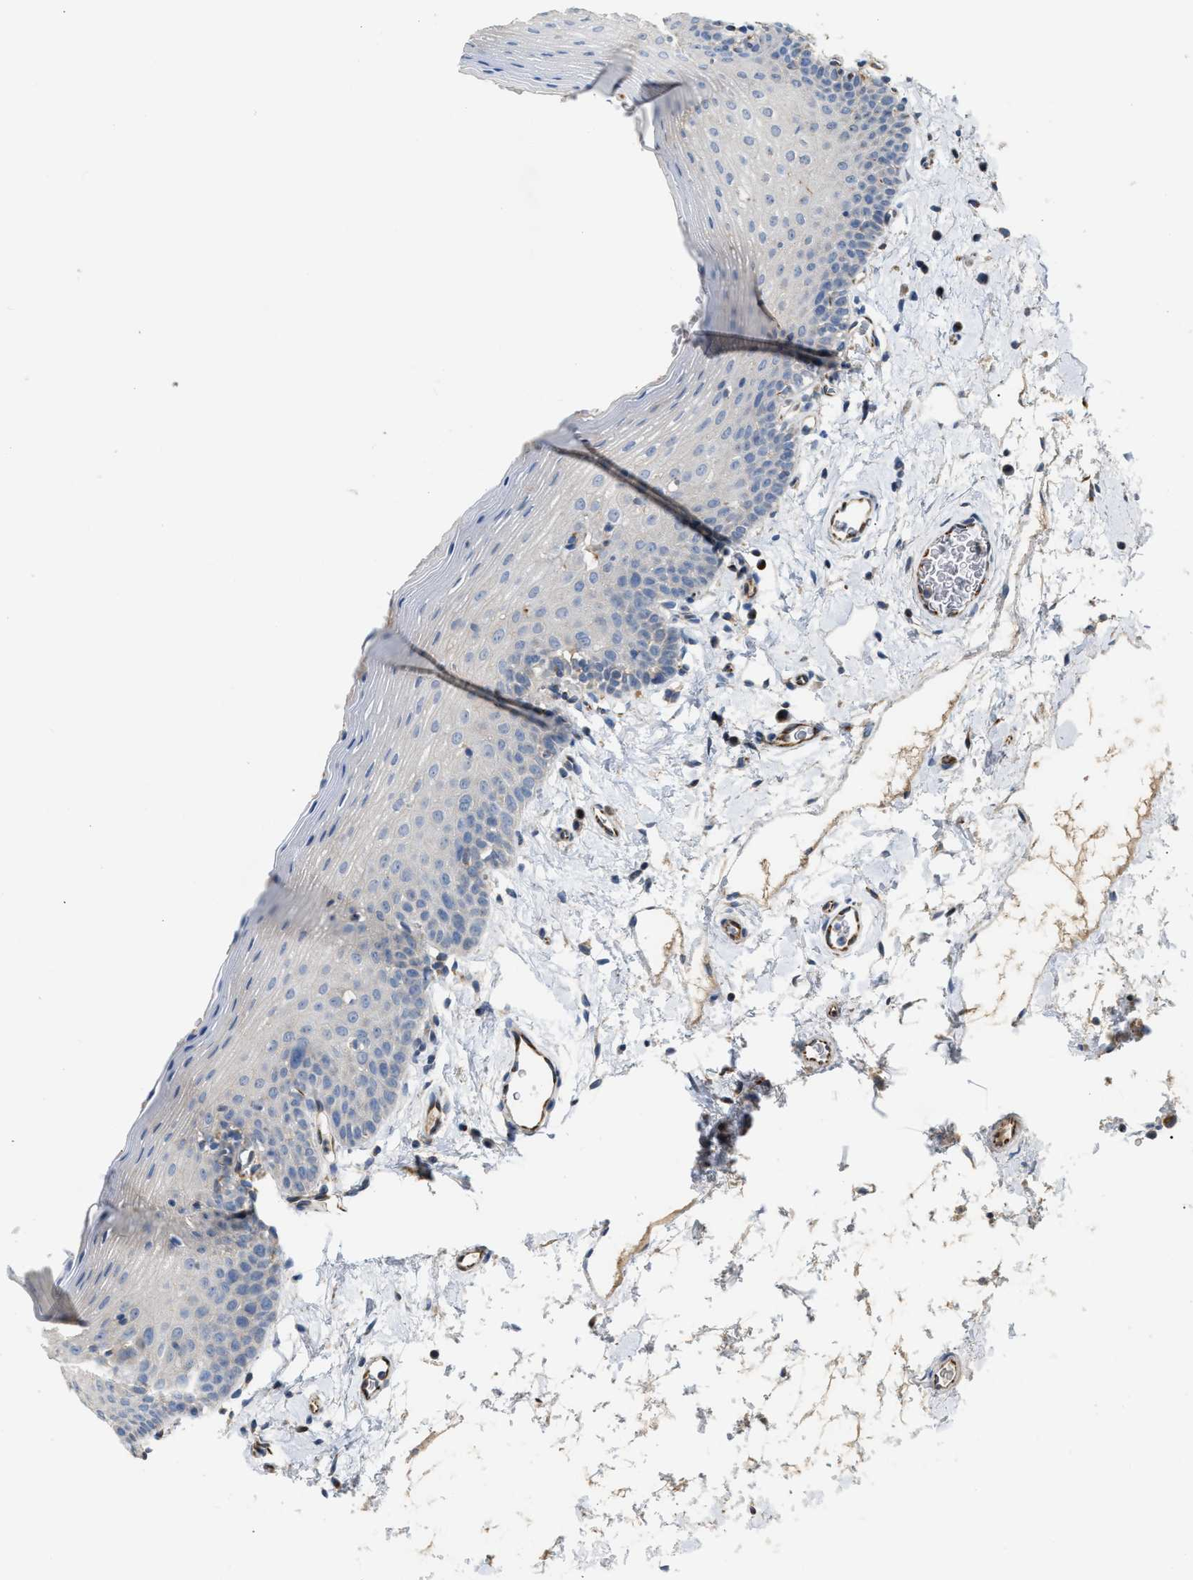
{"staining": {"intensity": "negative", "quantity": "none", "location": "none"}, "tissue": "oral mucosa", "cell_type": "Squamous epithelial cells", "image_type": "normal", "snomed": [{"axis": "morphology", "description": "Normal tissue, NOS"}, {"axis": "topography", "description": "Oral tissue"}], "caption": "This is a micrograph of immunohistochemistry staining of normal oral mucosa, which shows no staining in squamous epithelial cells. (DAB (3,3'-diaminobenzidine) immunohistochemistry (IHC) visualized using brightfield microscopy, high magnification).", "gene": "DHX58", "patient": {"sex": "male", "age": 66}}